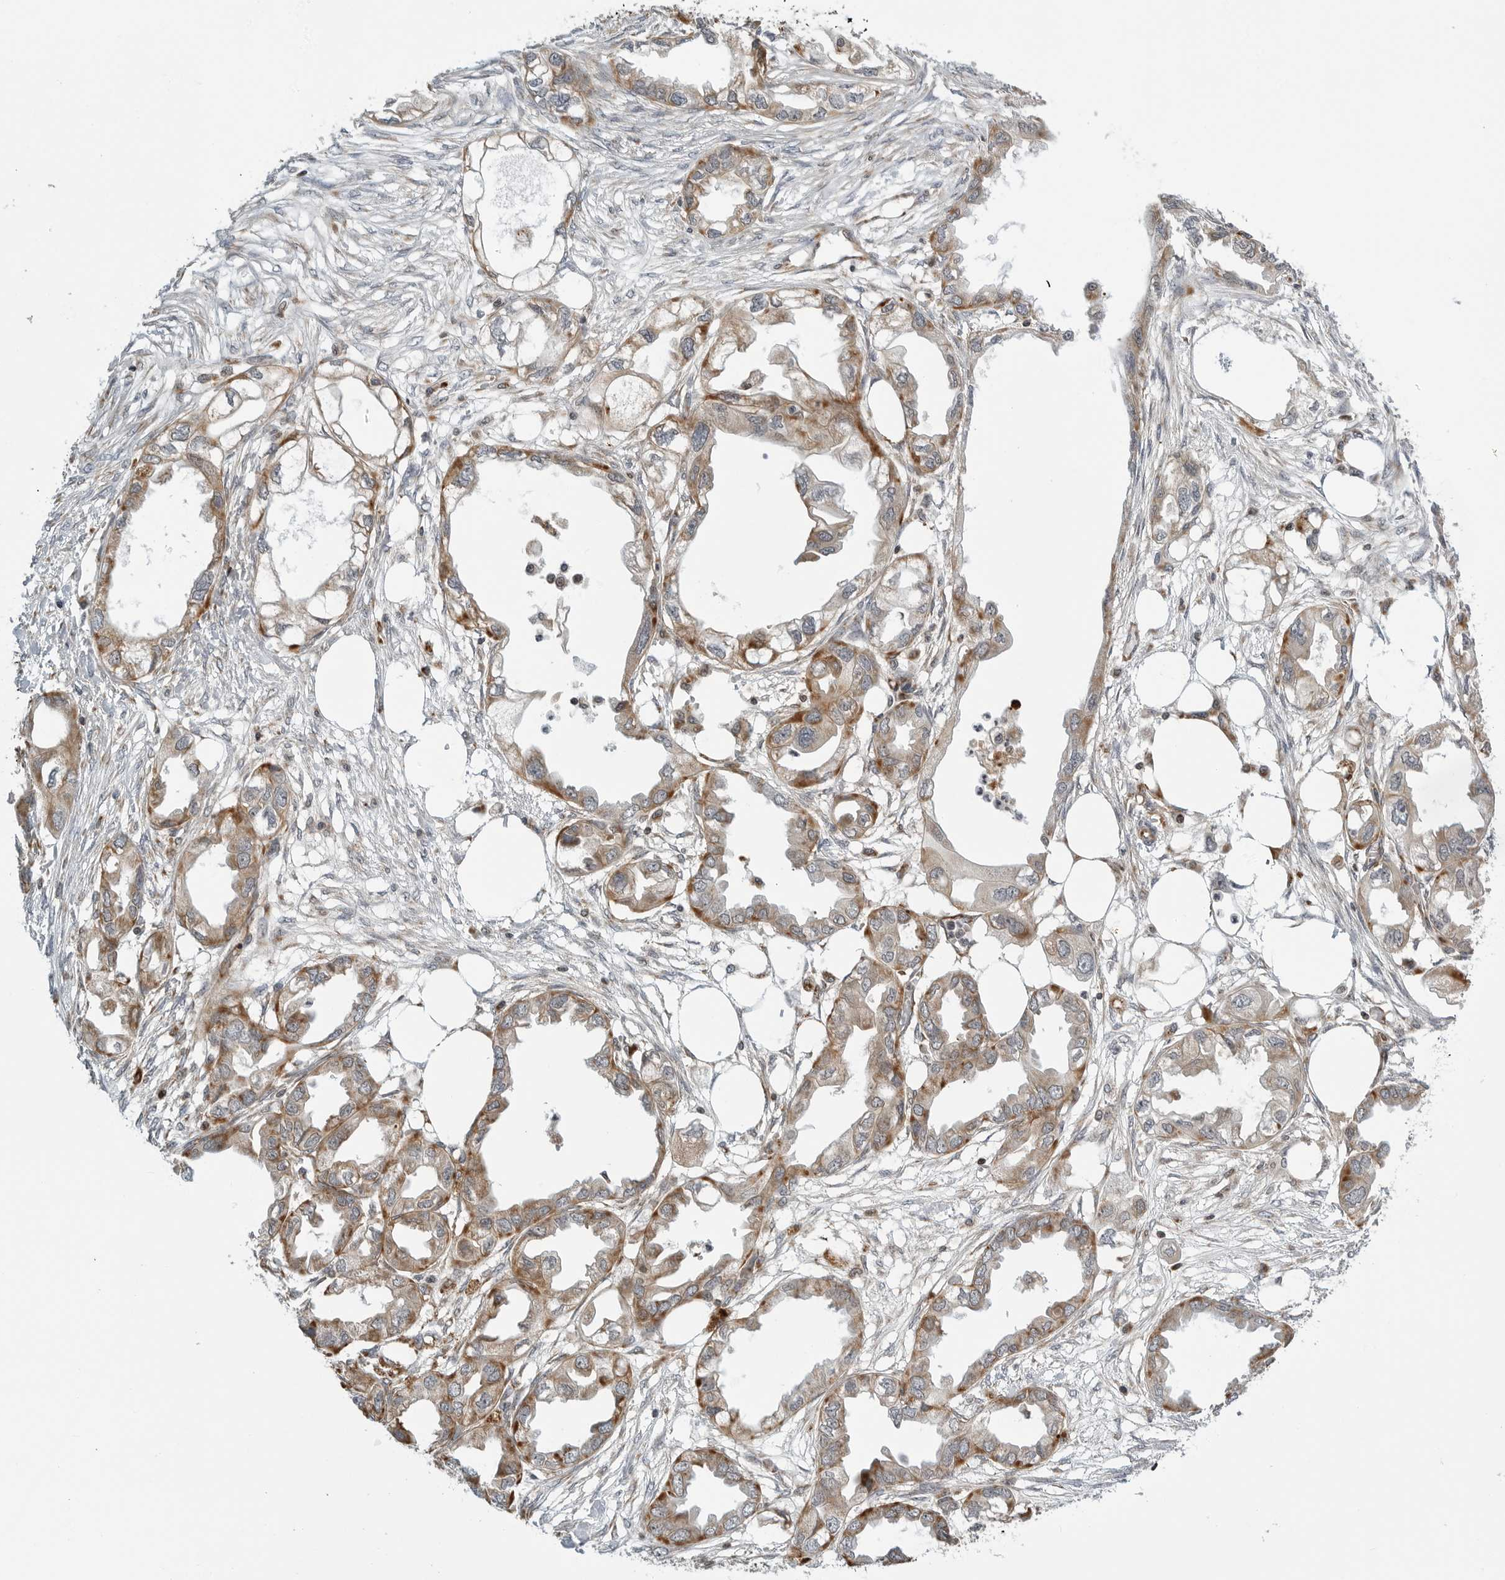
{"staining": {"intensity": "moderate", "quantity": "25%-75%", "location": "cytoplasmic/membranous"}, "tissue": "endometrial cancer", "cell_type": "Tumor cells", "image_type": "cancer", "snomed": [{"axis": "morphology", "description": "Adenocarcinoma, NOS"}, {"axis": "morphology", "description": "Adenocarcinoma, metastatic, NOS"}, {"axis": "topography", "description": "Adipose tissue"}, {"axis": "topography", "description": "Endometrium"}], "caption": "Human endometrial cancer (metastatic adenocarcinoma) stained for a protein (brown) demonstrates moderate cytoplasmic/membranous positive positivity in approximately 25%-75% of tumor cells.", "gene": "PEX2", "patient": {"sex": "female", "age": 67}}